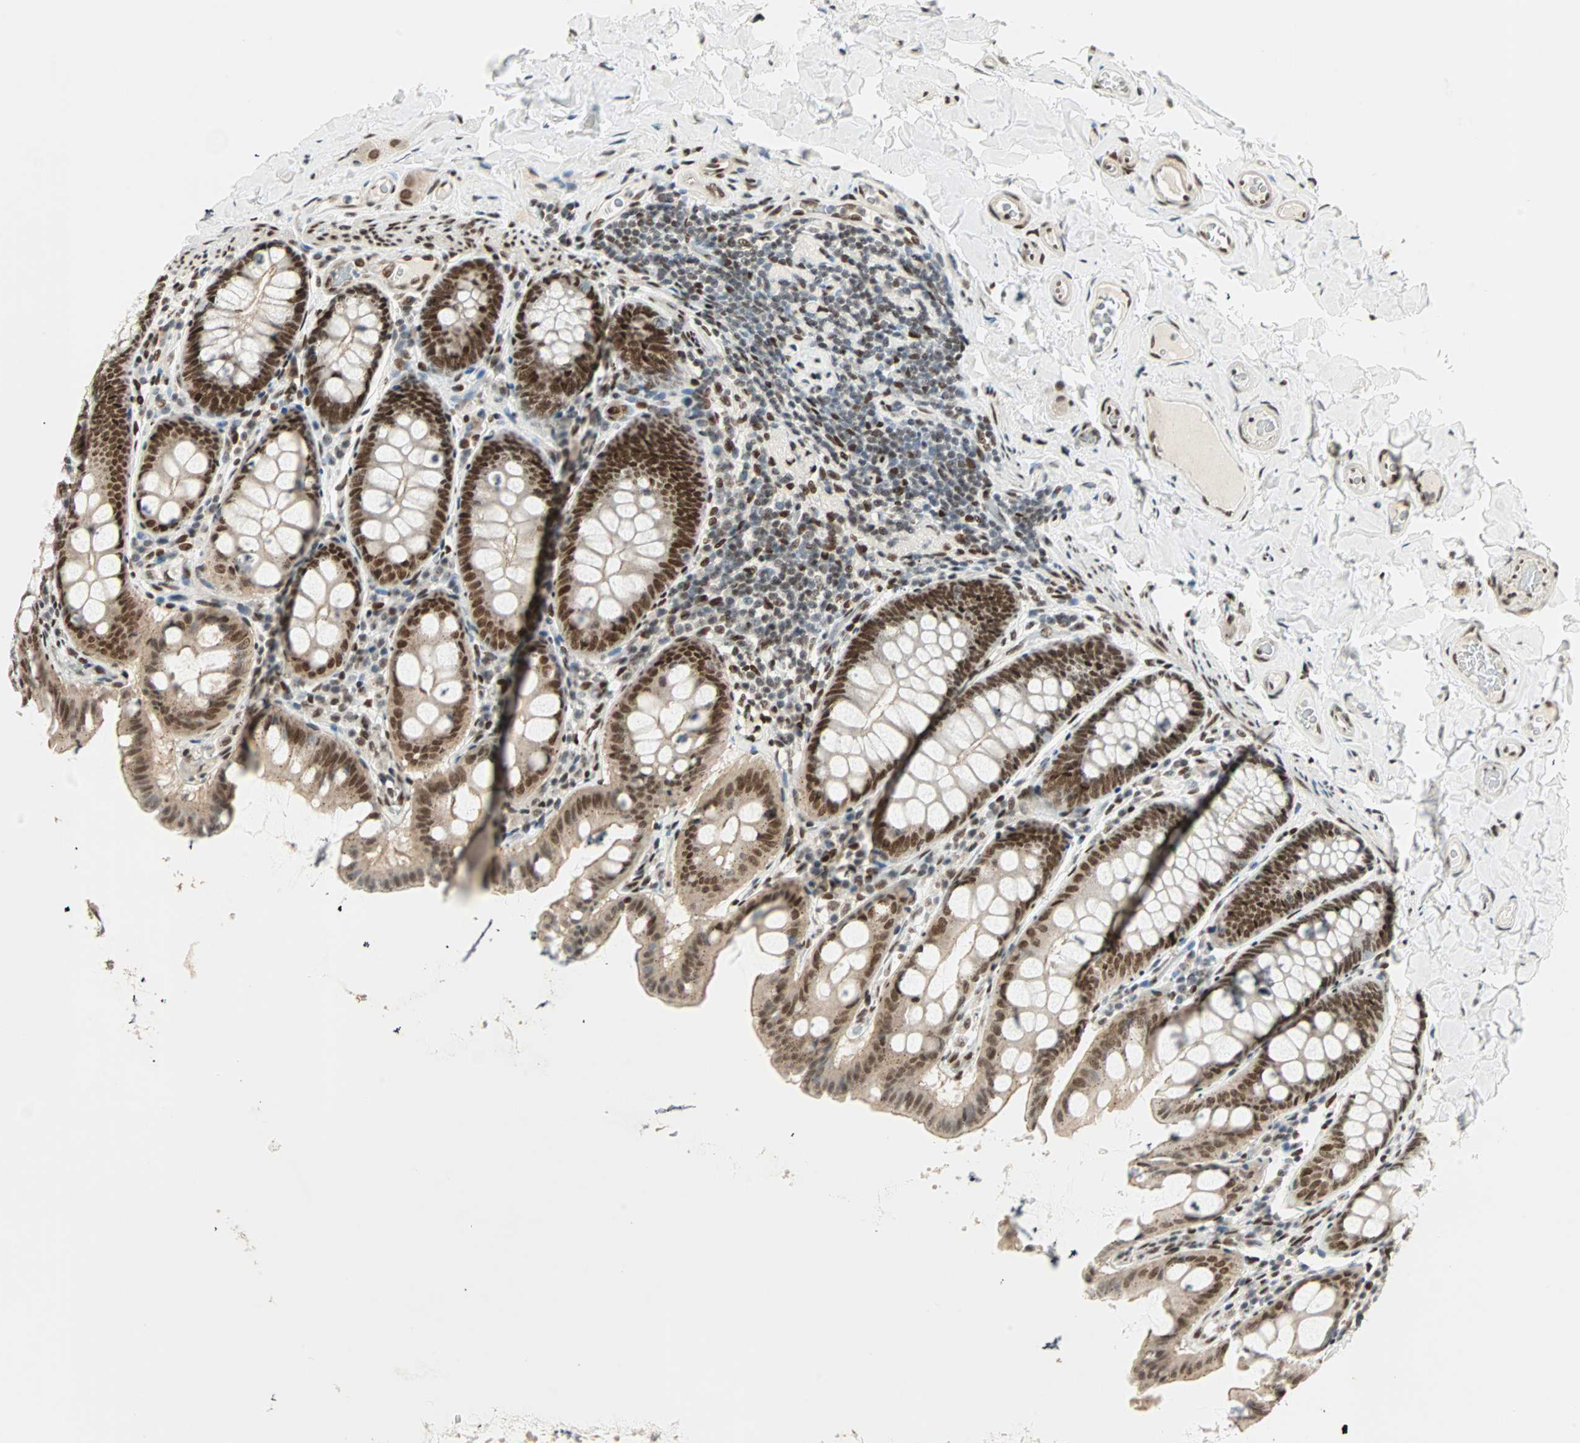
{"staining": {"intensity": "moderate", "quantity": ">75%", "location": "nuclear"}, "tissue": "colon", "cell_type": "Endothelial cells", "image_type": "normal", "snomed": [{"axis": "morphology", "description": "Normal tissue, NOS"}, {"axis": "topography", "description": "Colon"}], "caption": "Immunohistochemical staining of benign colon exhibits moderate nuclear protein positivity in approximately >75% of endothelial cells. Immunohistochemistry stains the protein of interest in brown and the nuclei are stained blue.", "gene": "BLM", "patient": {"sex": "female", "age": 61}}